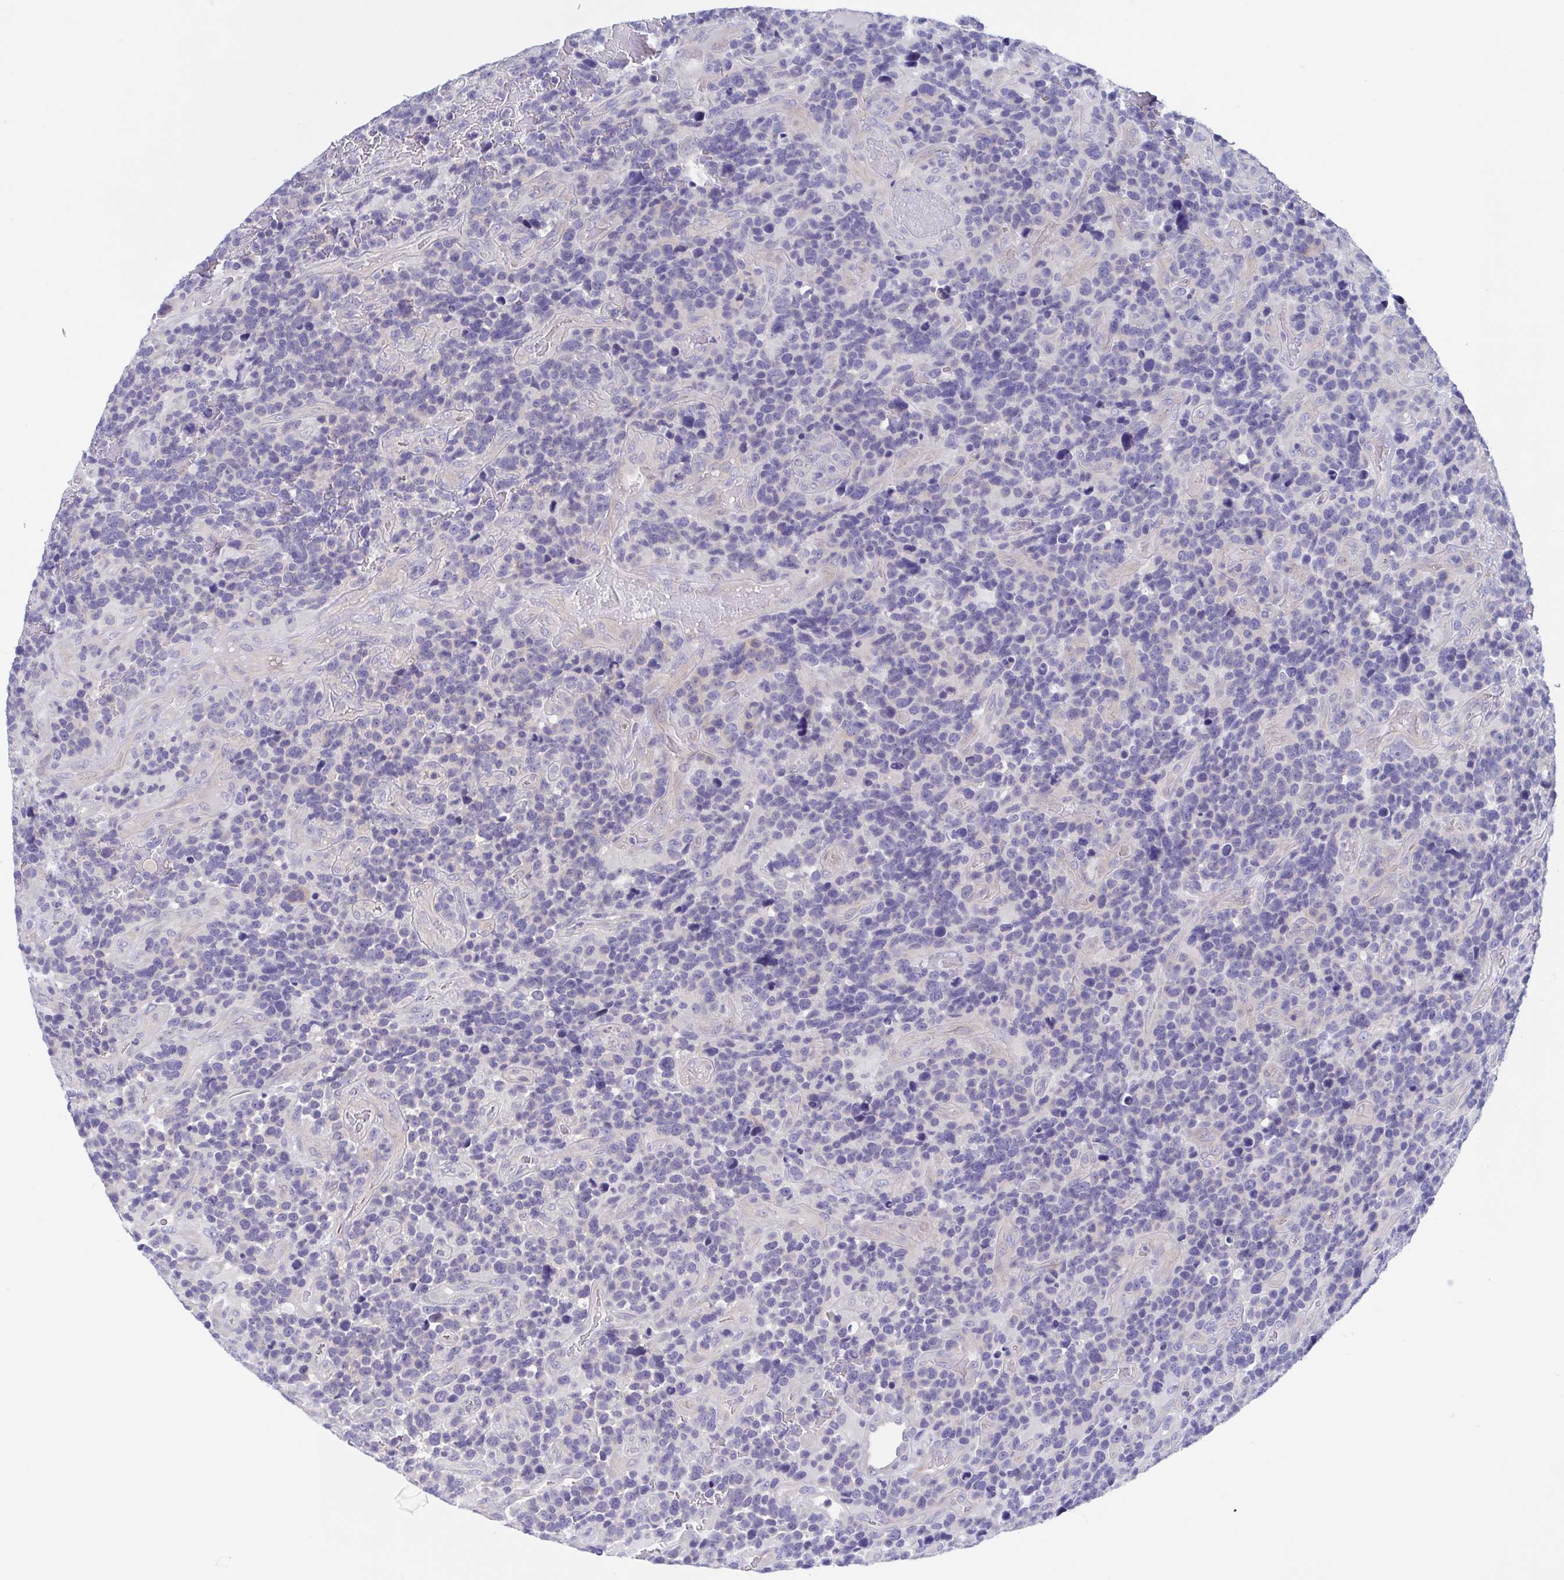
{"staining": {"intensity": "negative", "quantity": "none", "location": "none"}, "tissue": "glioma", "cell_type": "Tumor cells", "image_type": "cancer", "snomed": [{"axis": "morphology", "description": "Glioma, malignant, High grade"}, {"axis": "topography", "description": "Brain"}], "caption": "Glioma was stained to show a protein in brown. There is no significant staining in tumor cells.", "gene": "TEX12", "patient": {"sex": "male", "age": 33}}